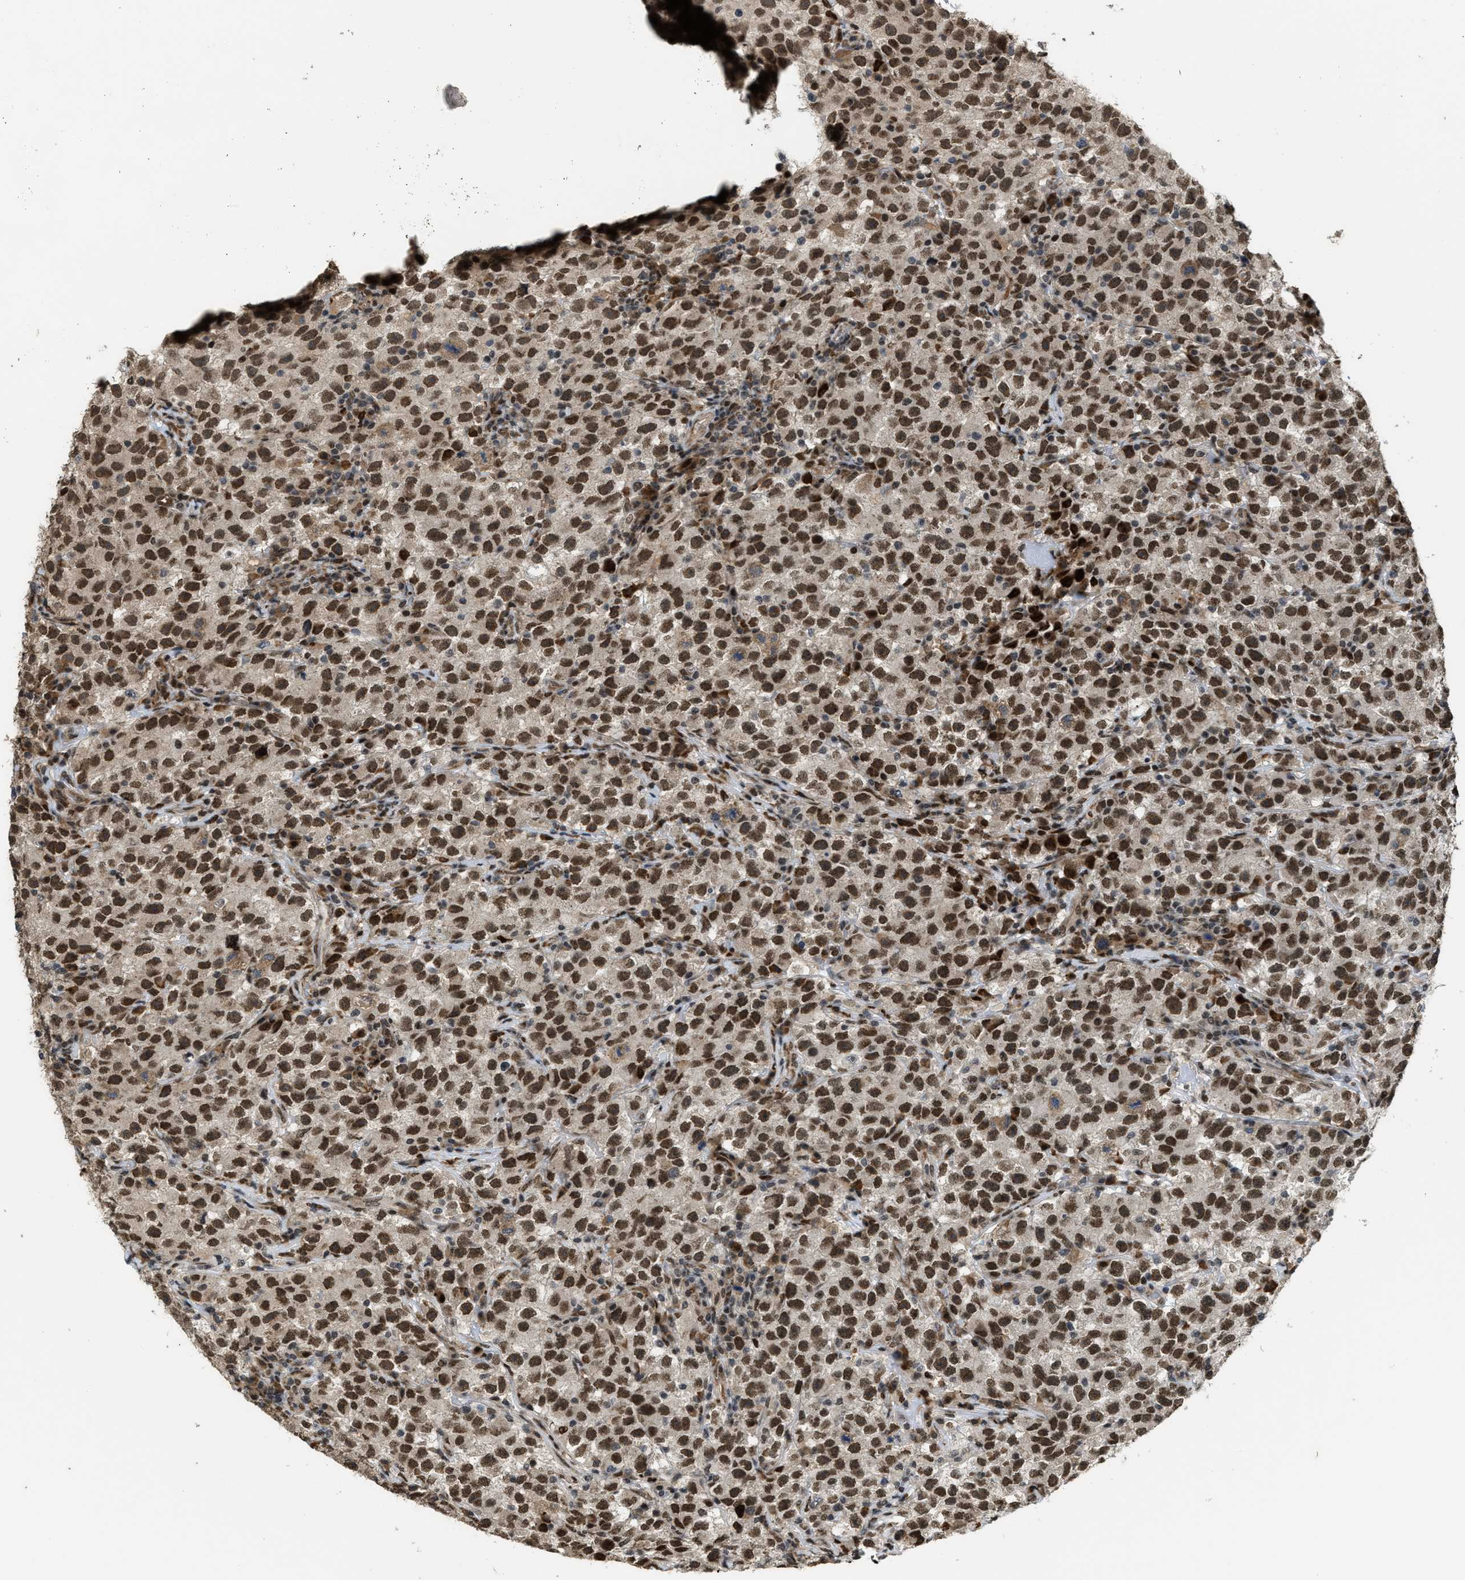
{"staining": {"intensity": "strong", "quantity": ">75%", "location": "nuclear"}, "tissue": "testis cancer", "cell_type": "Tumor cells", "image_type": "cancer", "snomed": [{"axis": "morphology", "description": "Seminoma, NOS"}, {"axis": "topography", "description": "Testis"}], "caption": "Testis seminoma stained with a protein marker demonstrates strong staining in tumor cells.", "gene": "SERTAD2", "patient": {"sex": "male", "age": 22}}